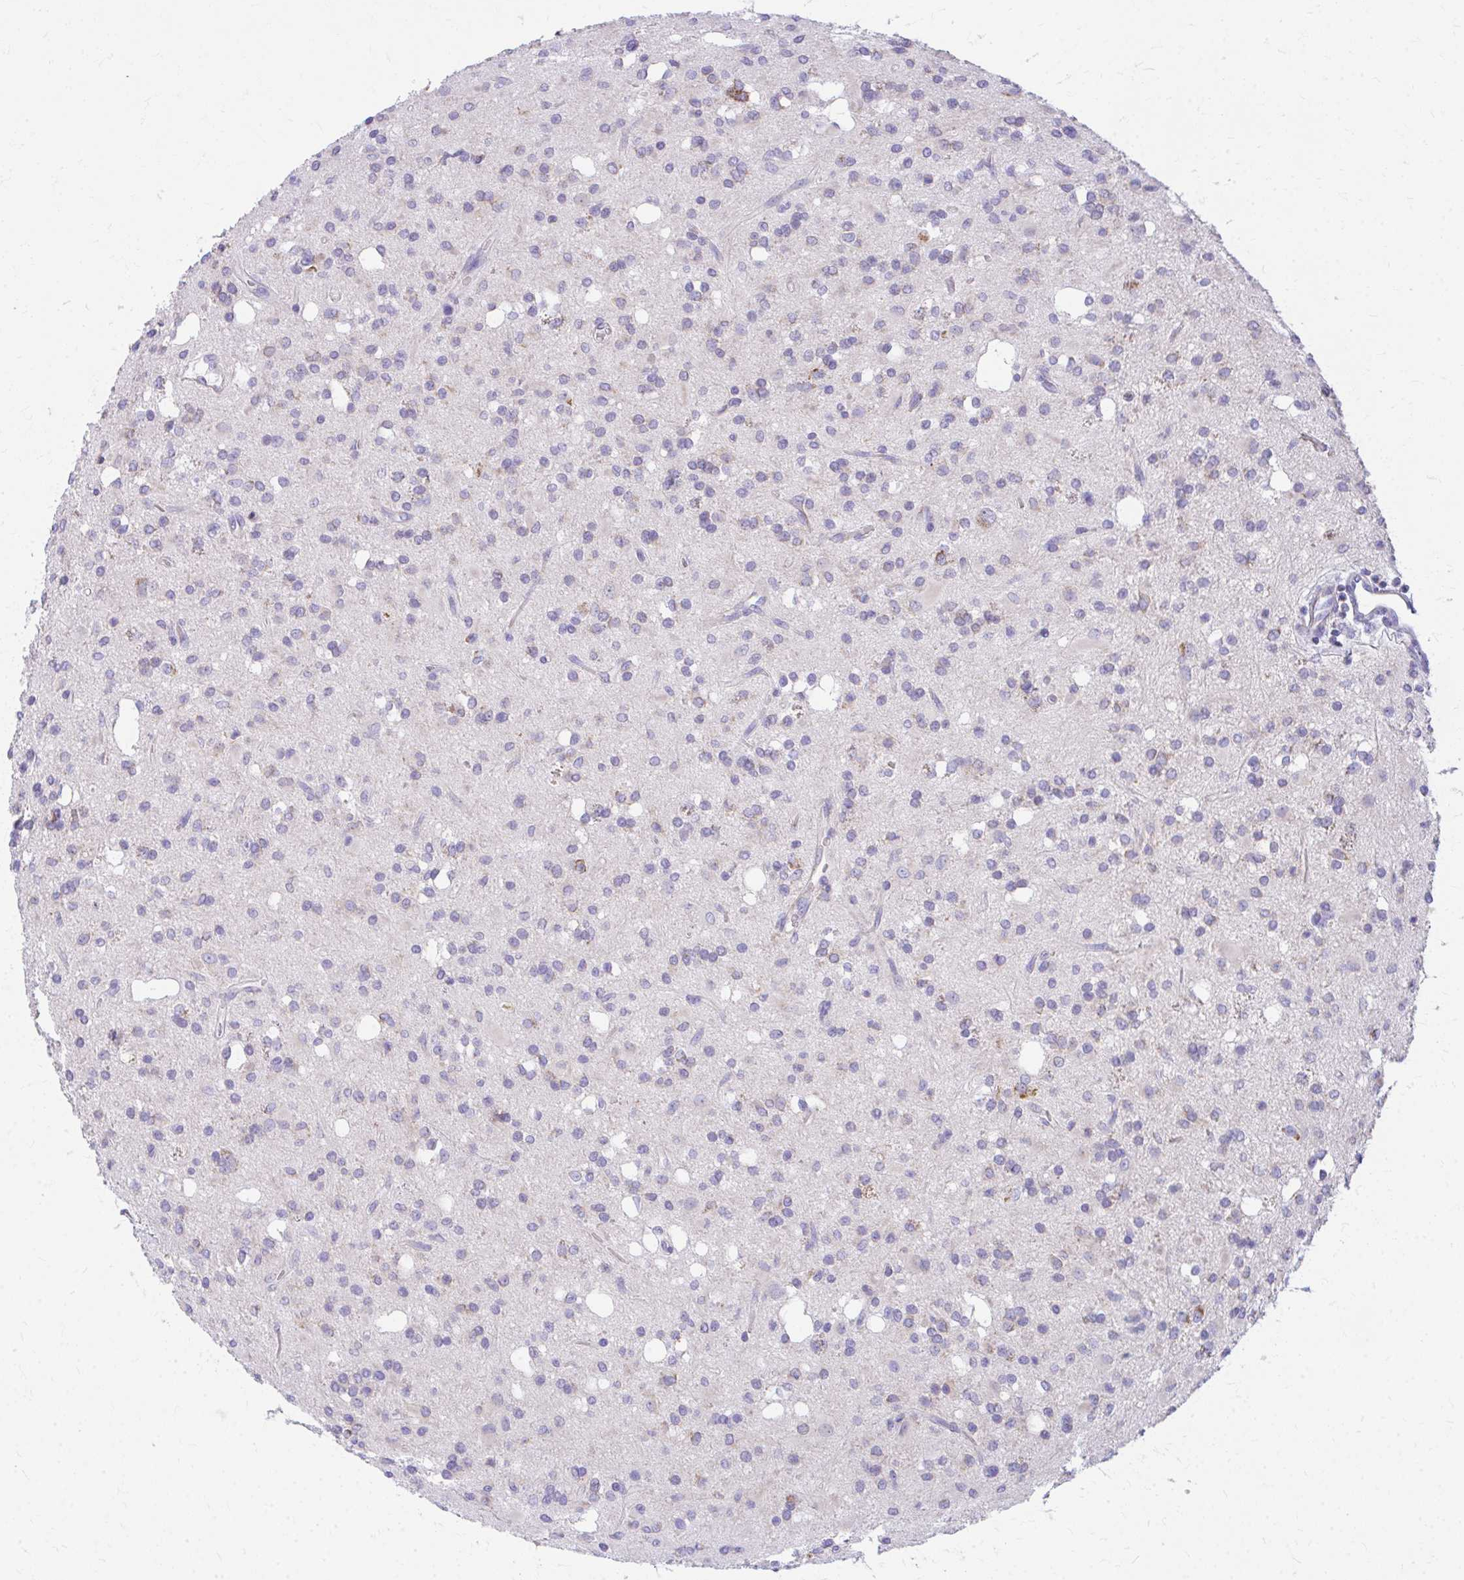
{"staining": {"intensity": "weak", "quantity": "<25%", "location": "cytoplasmic/membranous"}, "tissue": "glioma", "cell_type": "Tumor cells", "image_type": "cancer", "snomed": [{"axis": "morphology", "description": "Glioma, malignant, Low grade"}, {"axis": "topography", "description": "Brain"}], "caption": "Immunohistochemistry image of neoplastic tissue: human glioma stained with DAB displays no significant protein positivity in tumor cells. (Stains: DAB (3,3'-diaminobenzidine) immunohistochemistry with hematoxylin counter stain, Microscopy: brightfield microscopy at high magnification).", "gene": "MRPL19", "patient": {"sex": "female", "age": 33}}